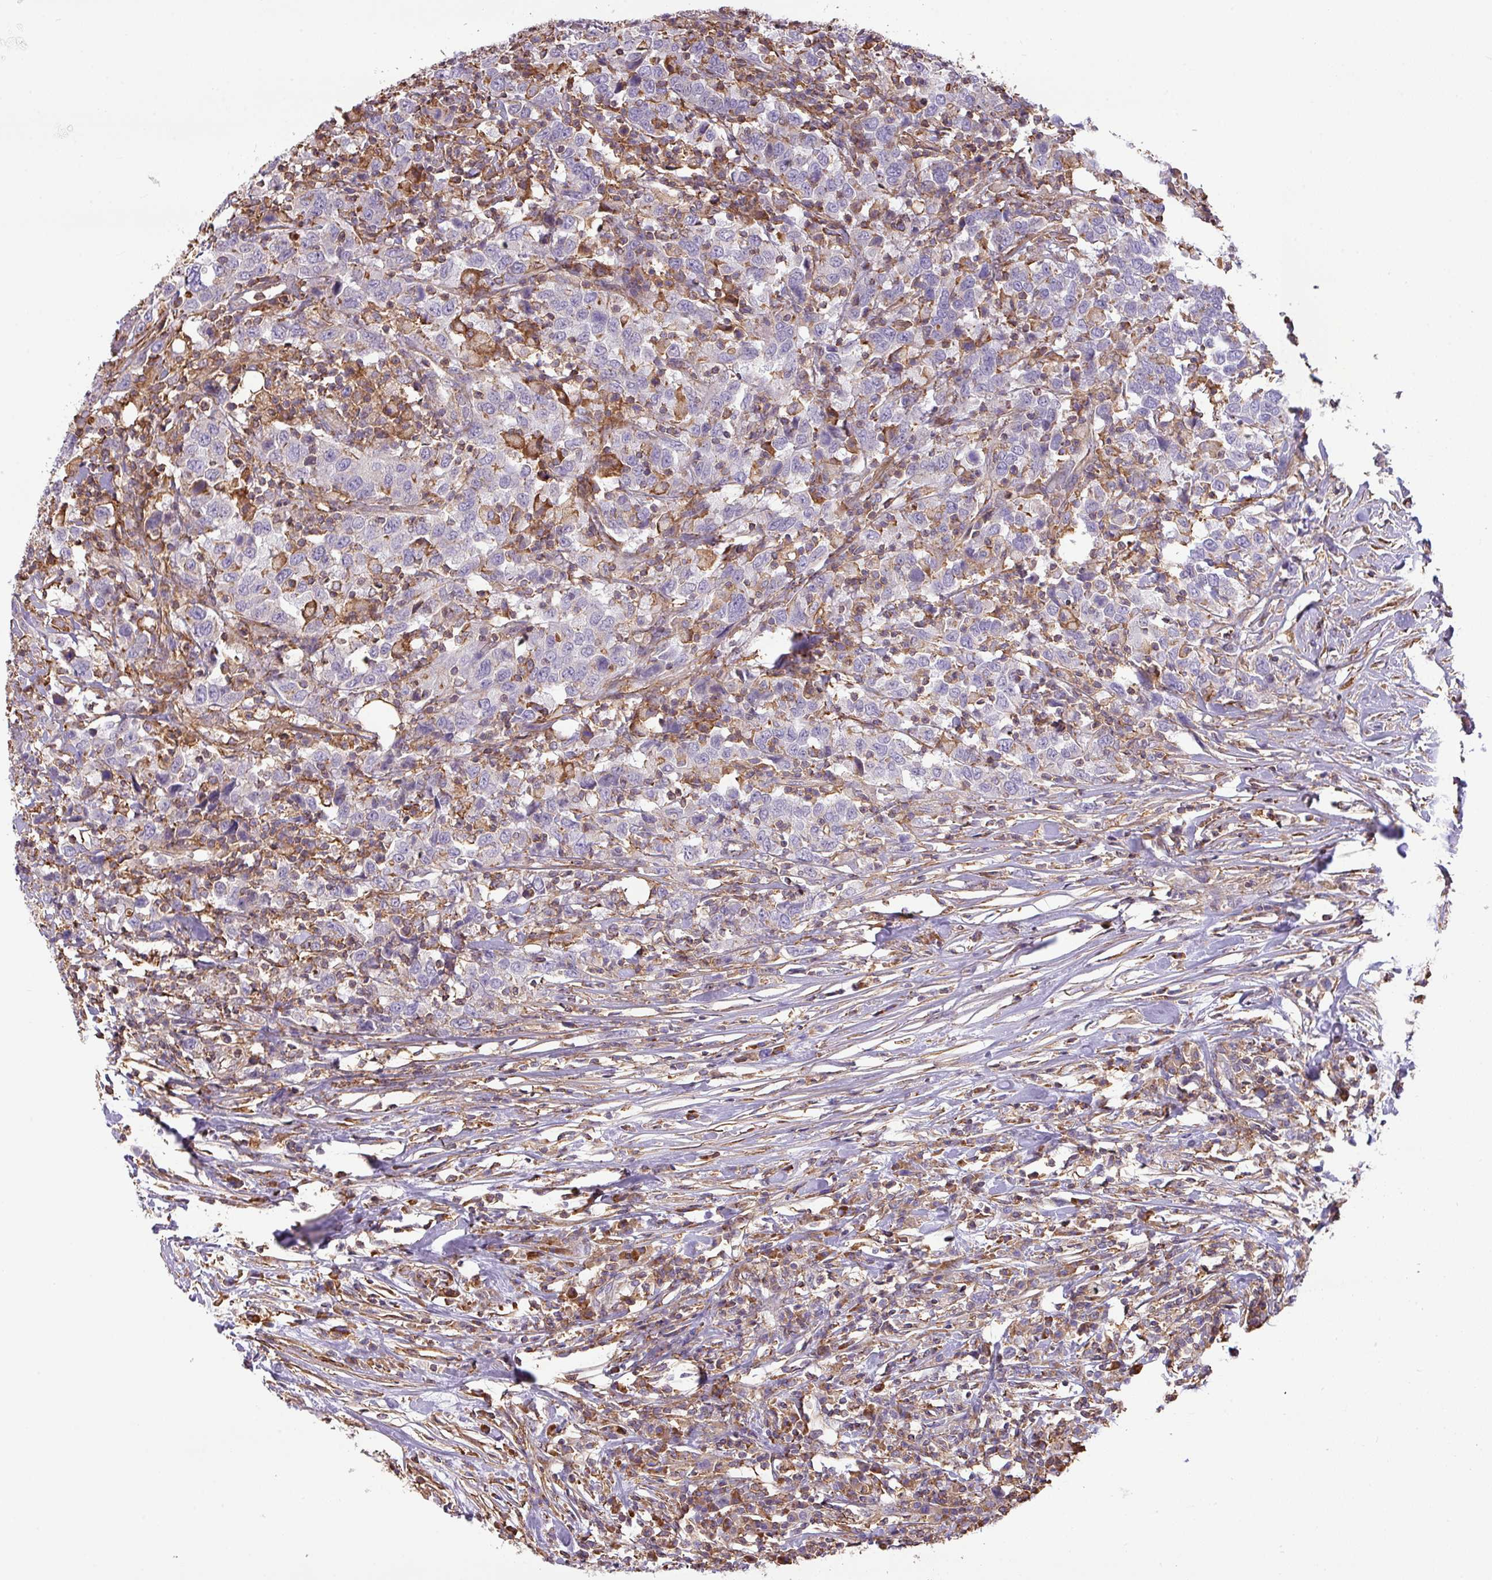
{"staining": {"intensity": "negative", "quantity": "none", "location": "none"}, "tissue": "urothelial cancer", "cell_type": "Tumor cells", "image_type": "cancer", "snomed": [{"axis": "morphology", "description": "Urothelial carcinoma, High grade"}, {"axis": "topography", "description": "Urinary bladder"}], "caption": "IHC image of human urothelial cancer stained for a protein (brown), which displays no staining in tumor cells. Brightfield microscopy of immunohistochemistry stained with DAB (brown) and hematoxylin (blue), captured at high magnification.", "gene": "LRRC41", "patient": {"sex": "male", "age": 61}}